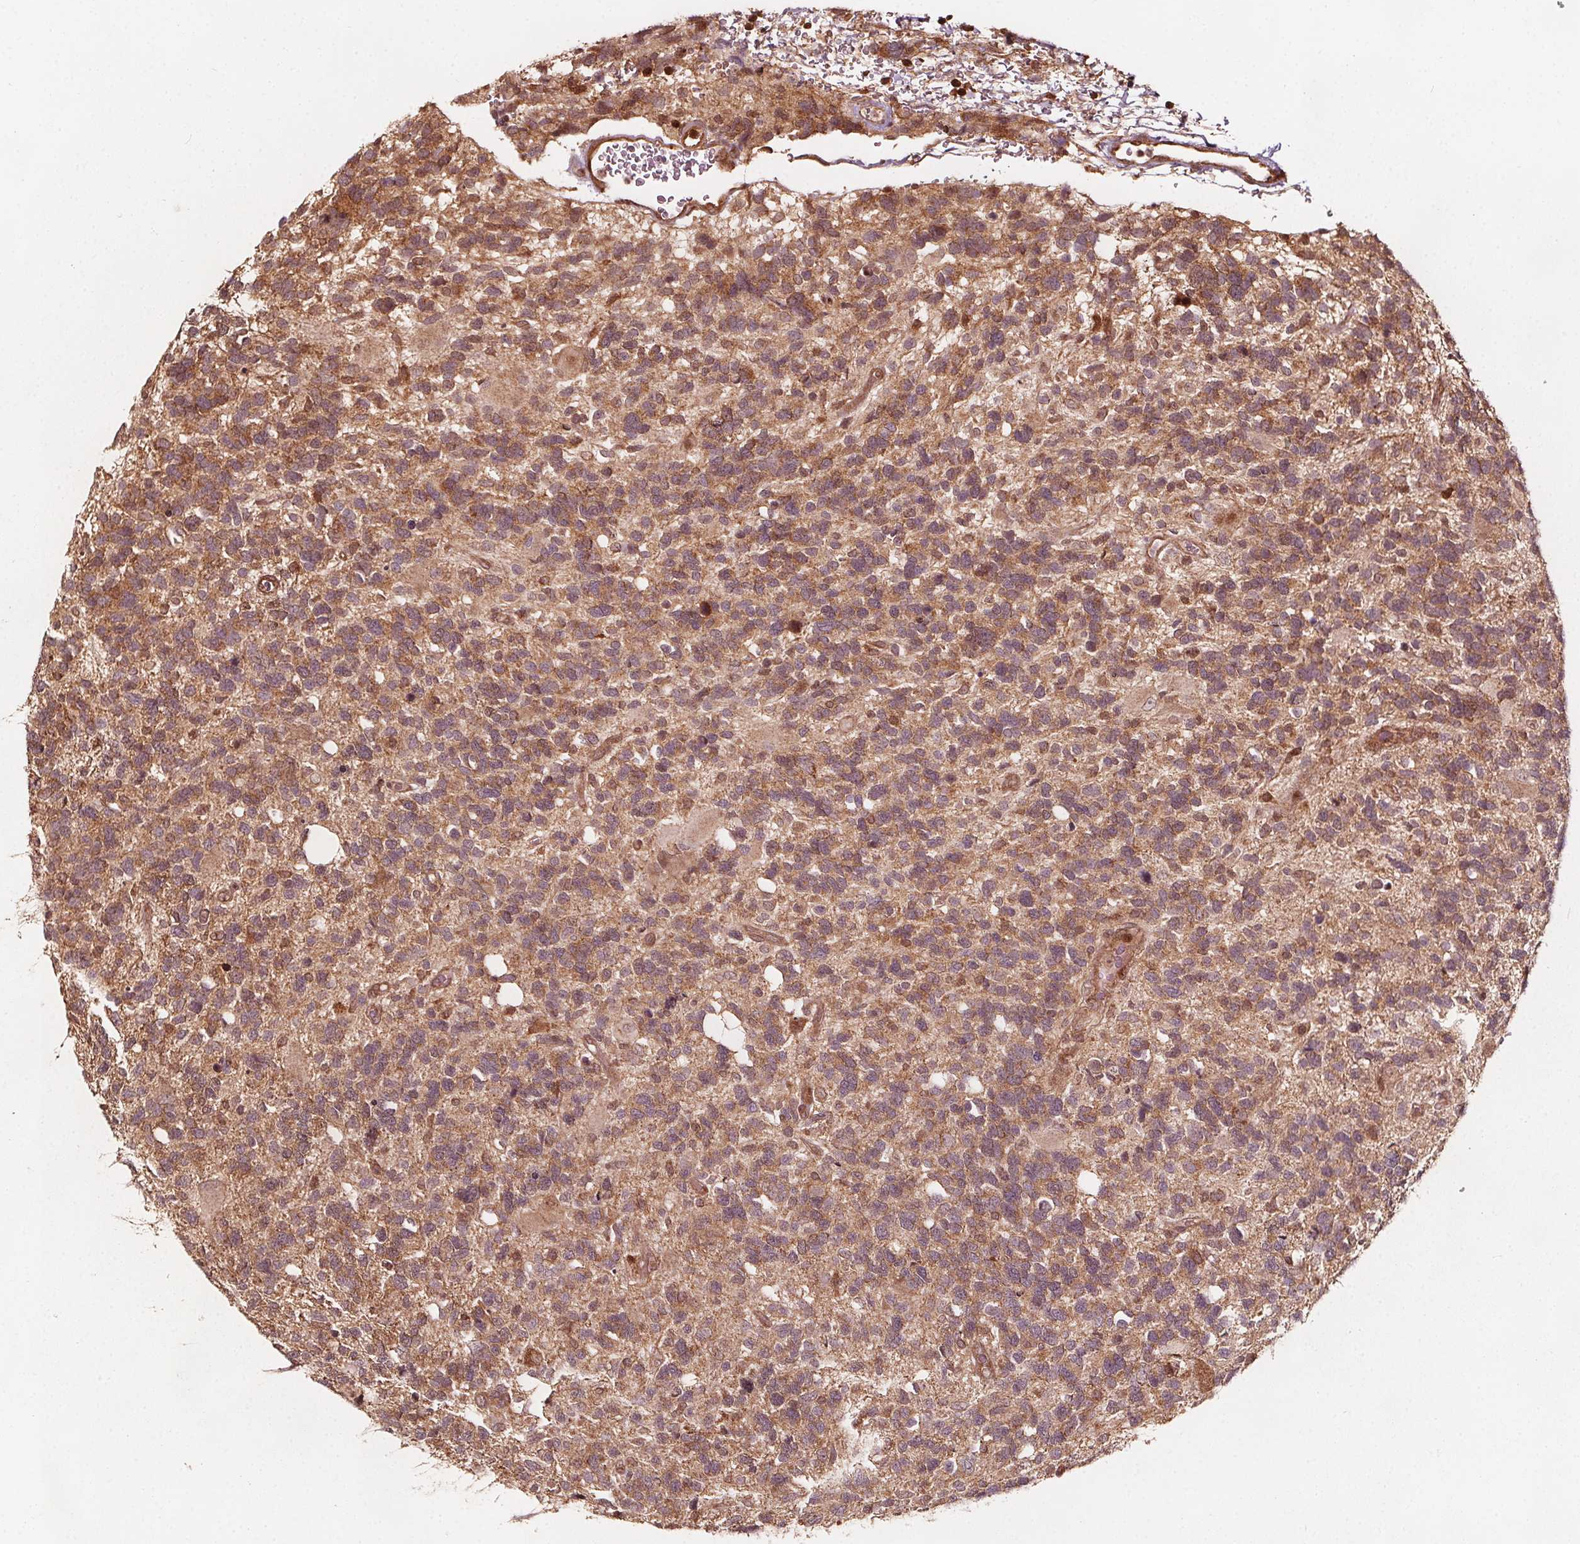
{"staining": {"intensity": "moderate", "quantity": ">75%", "location": "cytoplasmic/membranous"}, "tissue": "glioma", "cell_type": "Tumor cells", "image_type": "cancer", "snomed": [{"axis": "morphology", "description": "Glioma, malignant, High grade"}, {"axis": "topography", "description": "Brain"}], "caption": "Immunohistochemical staining of glioma reveals moderate cytoplasmic/membranous protein staining in approximately >75% of tumor cells.", "gene": "AIP", "patient": {"sex": "male", "age": 49}}